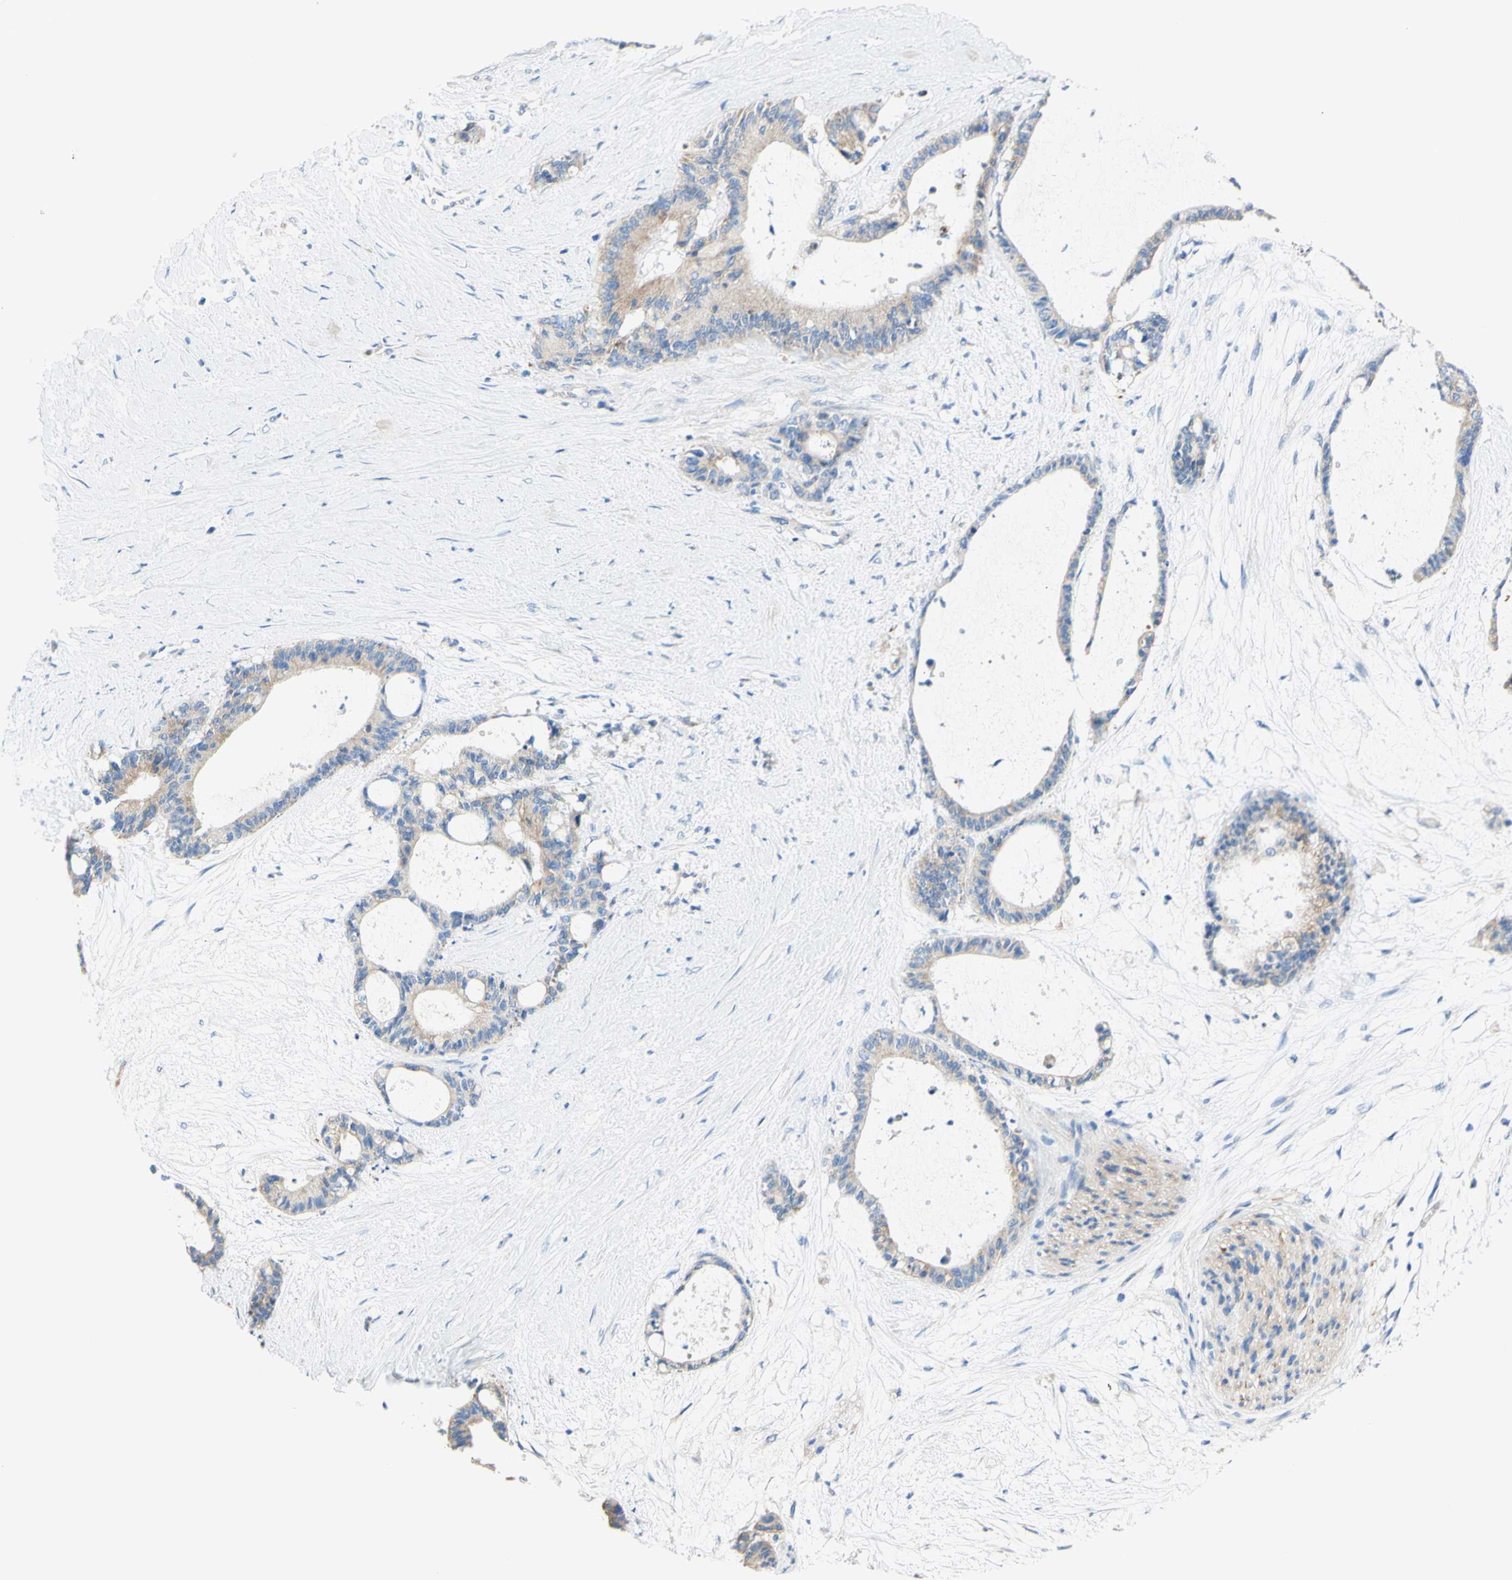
{"staining": {"intensity": "weak", "quantity": "25%-75%", "location": "cytoplasmic/membranous"}, "tissue": "liver cancer", "cell_type": "Tumor cells", "image_type": "cancer", "snomed": [{"axis": "morphology", "description": "Cholangiocarcinoma"}, {"axis": "topography", "description": "Liver"}], "caption": "High-magnification brightfield microscopy of cholangiocarcinoma (liver) stained with DAB (brown) and counterstained with hematoxylin (blue). tumor cells exhibit weak cytoplasmic/membranous positivity is present in about25%-75% of cells.", "gene": "RETREG2", "patient": {"sex": "female", "age": 73}}